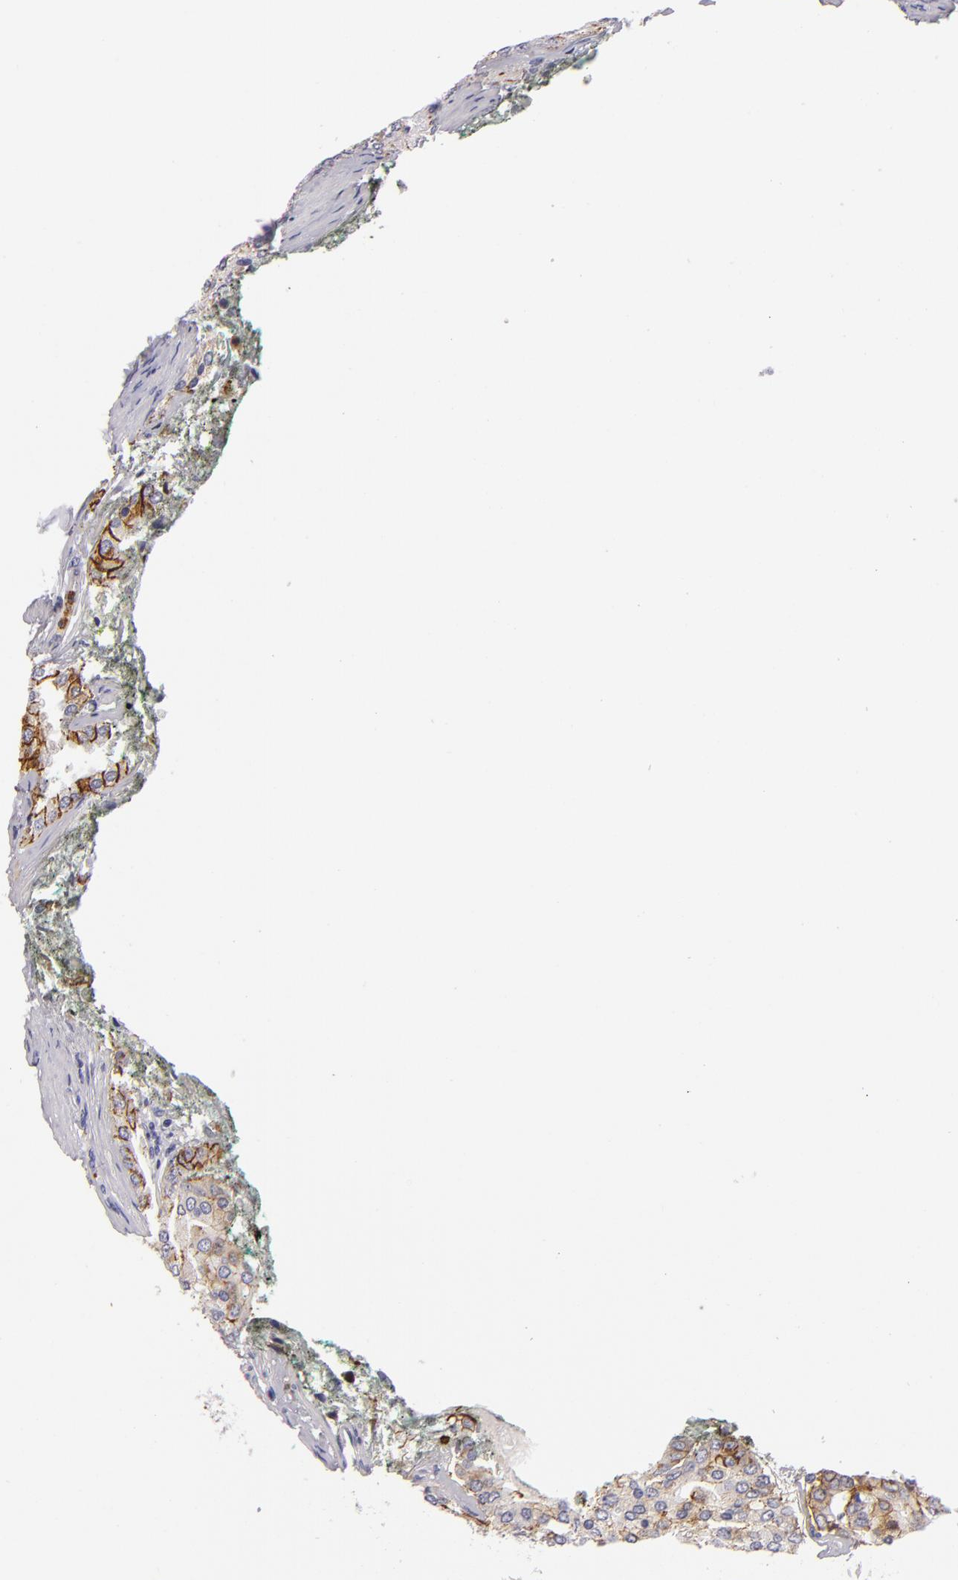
{"staining": {"intensity": "strong", "quantity": ">75%", "location": "cytoplasmic/membranous"}, "tissue": "prostate cancer", "cell_type": "Tumor cells", "image_type": "cancer", "snomed": [{"axis": "morphology", "description": "Adenocarcinoma, High grade"}, {"axis": "topography", "description": "Prostate"}], "caption": "Prostate cancer stained with a brown dye displays strong cytoplasmic/membranous positive expression in about >75% of tumor cells.", "gene": "CDH3", "patient": {"sex": "male", "age": 64}}